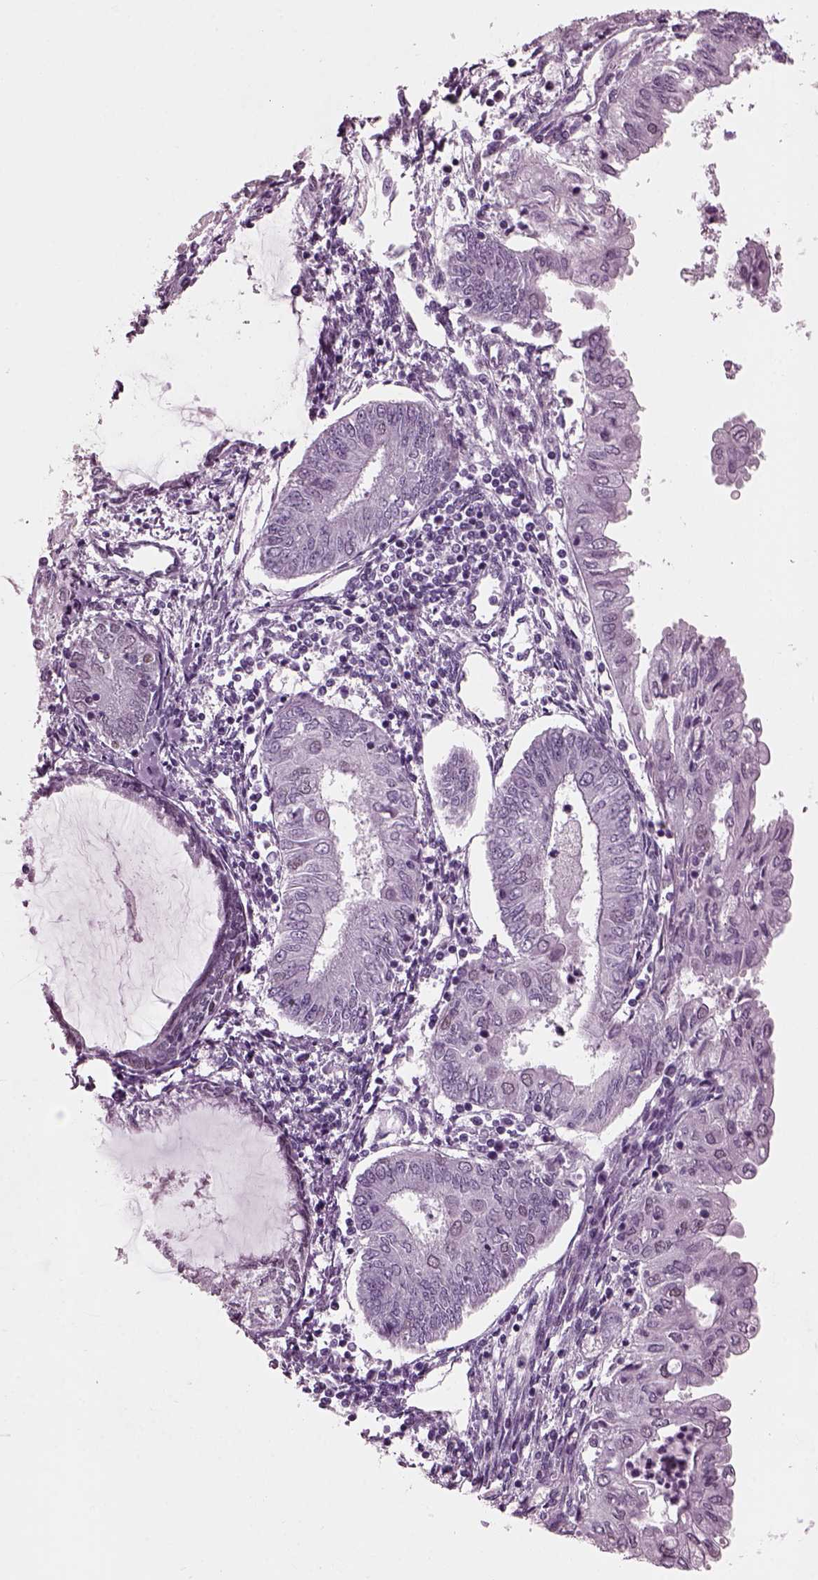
{"staining": {"intensity": "negative", "quantity": "none", "location": "none"}, "tissue": "endometrial cancer", "cell_type": "Tumor cells", "image_type": "cancer", "snomed": [{"axis": "morphology", "description": "Adenocarcinoma, NOS"}, {"axis": "topography", "description": "Endometrium"}], "caption": "A histopathology image of endometrial cancer stained for a protein displays no brown staining in tumor cells.", "gene": "KRTAP3-2", "patient": {"sex": "female", "age": 68}}